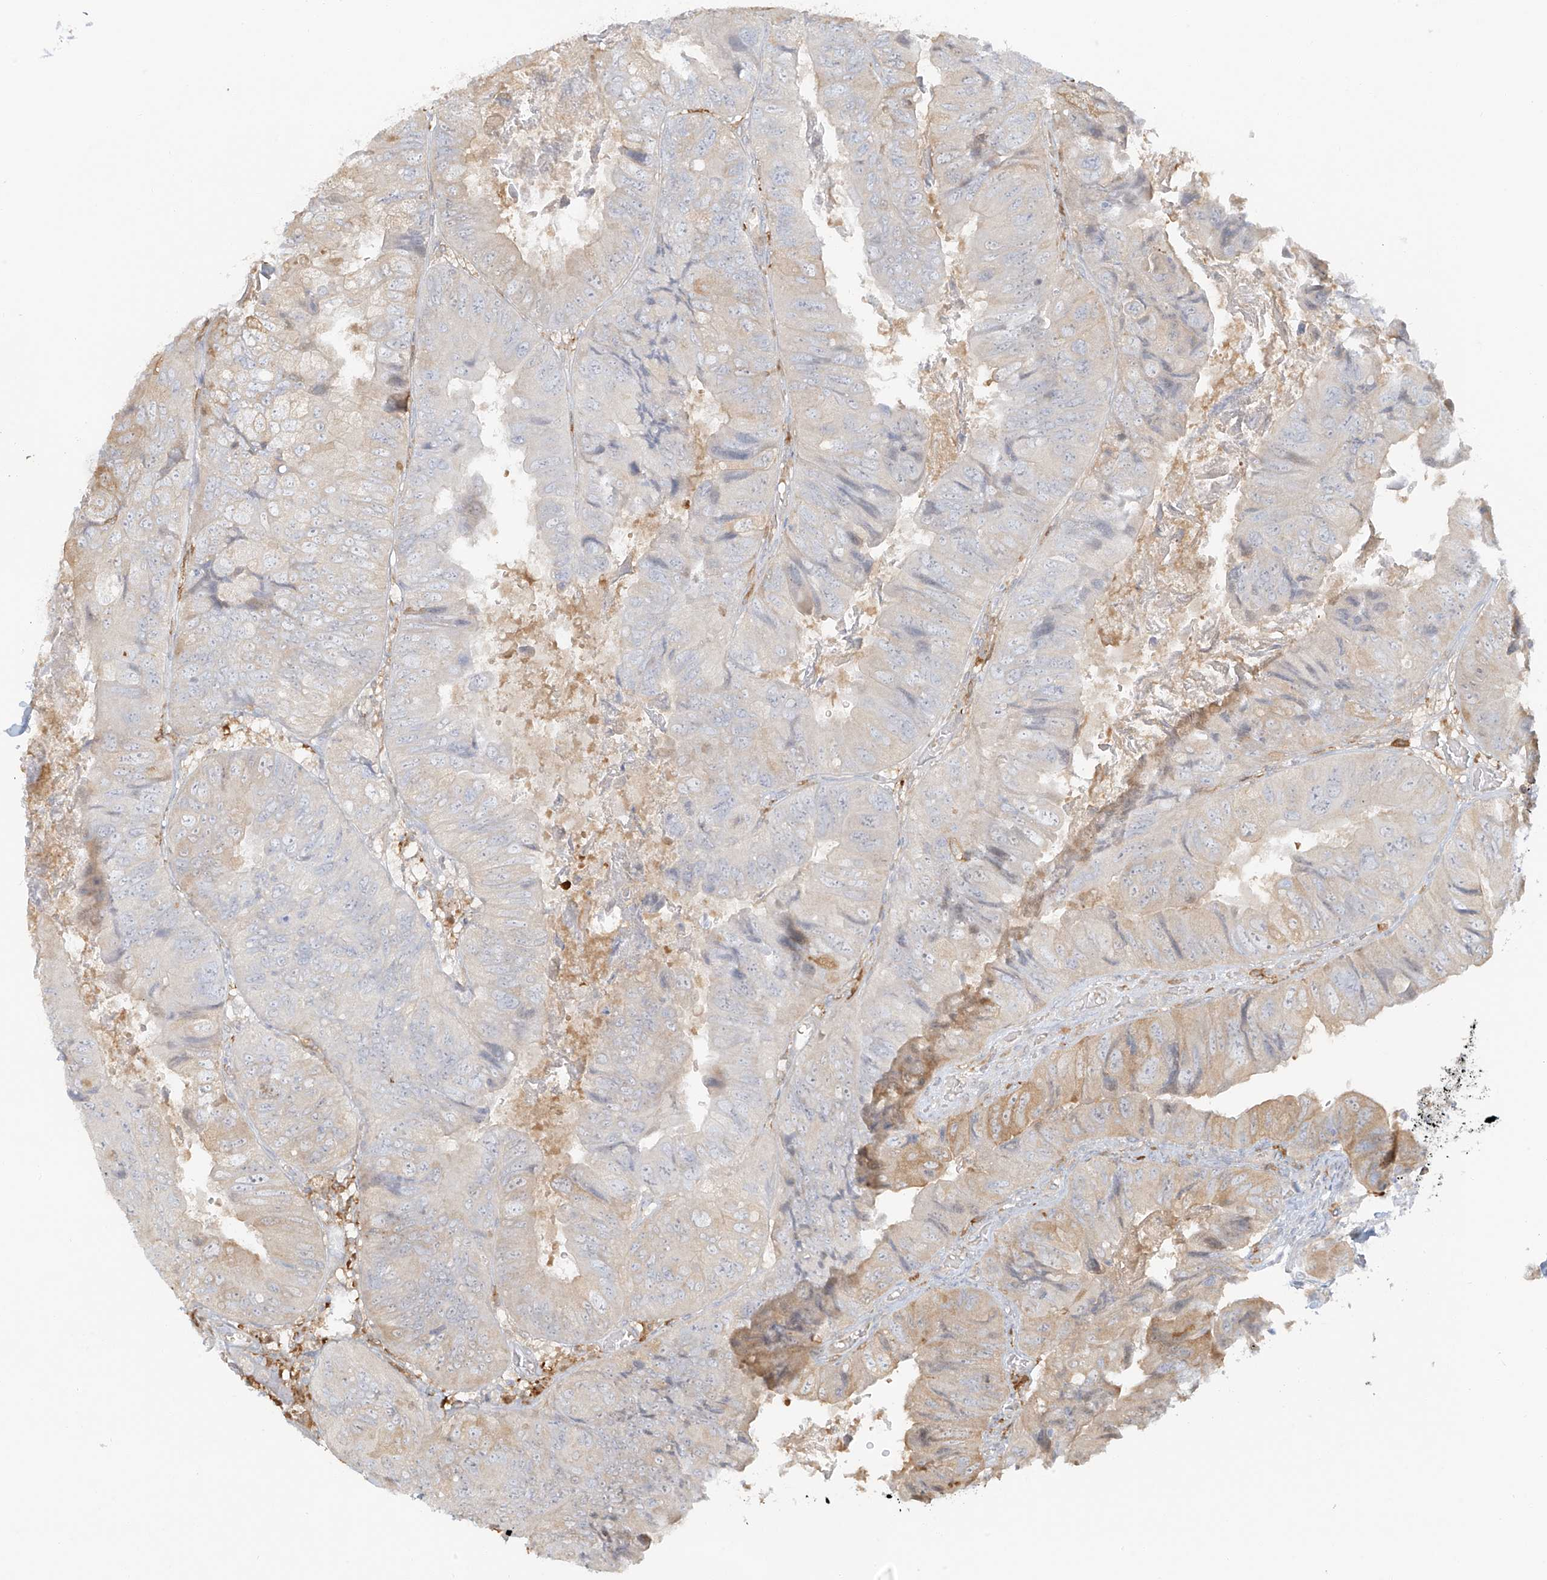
{"staining": {"intensity": "moderate", "quantity": "<25%", "location": "cytoplasmic/membranous"}, "tissue": "colorectal cancer", "cell_type": "Tumor cells", "image_type": "cancer", "snomed": [{"axis": "morphology", "description": "Adenocarcinoma, NOS"}, {"axis": "topography", "description": "Rectum"}], "caption": "DAB immunohistochemical staining of adenocarcinoma (colorectal) displays moderate cytoplasmic/membranous protein positivity in about <25% of tumor cells.", "gene": "UPK1B", "patient": {"sex": "male", "age": 63}}